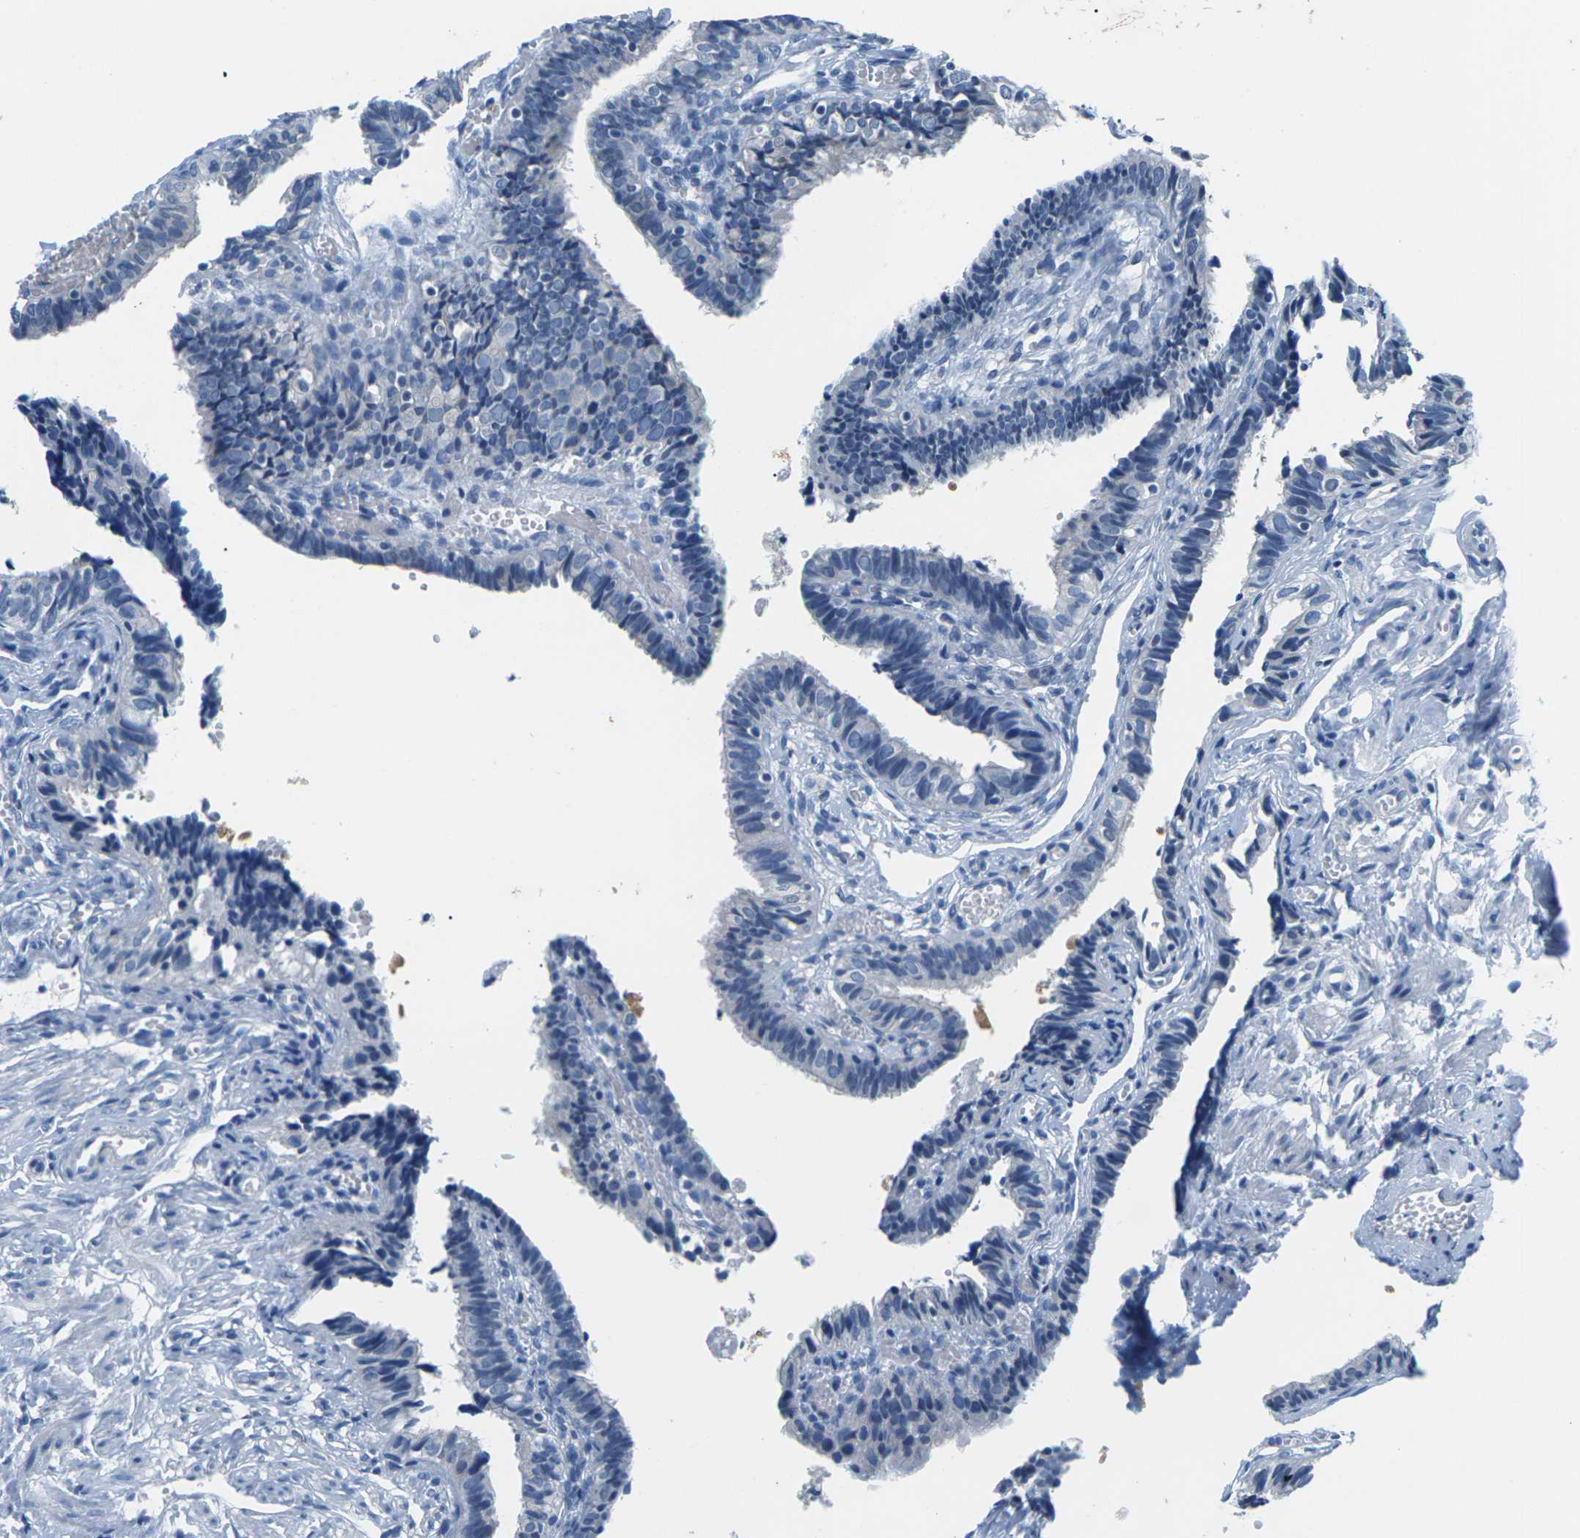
{"staining": {"intensity": "negative", "quantity": "none", "location": "none"}, "tissue": "fallopian tube", "cell_type": "Glandular cells", "image_type": "normal", "snomed": [{"axis": "morphology", "description": "Normal tissue, NOS"}, {"axis": "topography", "description": "Fallopian tube"}], "caption": "Immunohistochemistry image of normal fallopian tube stained for a protein (brown), which exhibits no expression in glandular cells. (DAB immunohistochemistry (IHC) visualized using brightfield microscopy, high magnification).", "gene": "UMOD", "patient": {"sex": "female", "age": 46}}